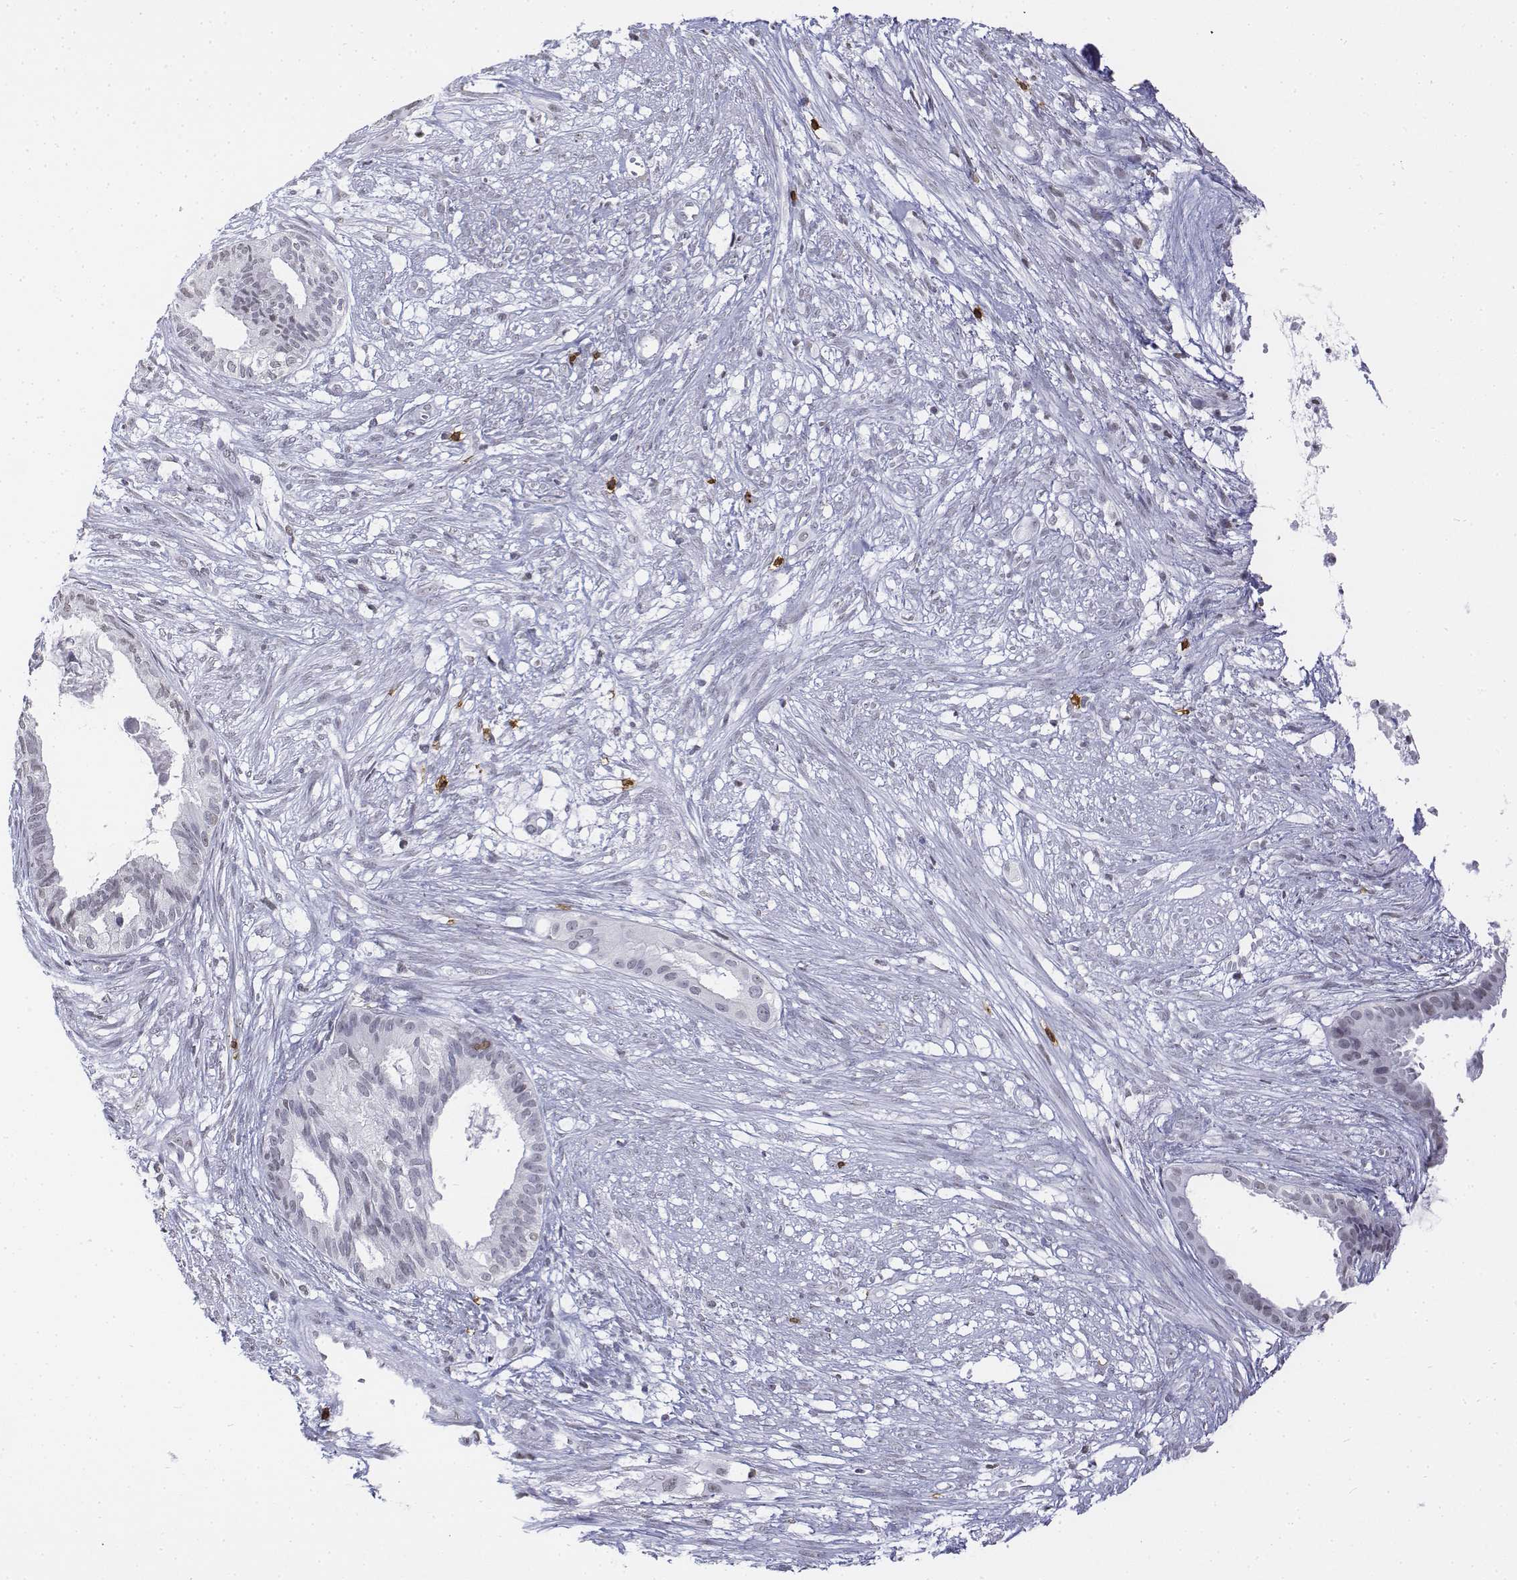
{"staining": {"intensity": "negative", "quantity": "none", "location": "none"}, "tissue": "endometrial cancer", "cell_type": "Tumor cells", "image_type": "cancer", "snomed": [{"axis": "morphology", "description": "Adenocarcinoma, NOS"}, {"axis": "topography", "description": "Endometrium"}], "caption": "IHC photomicrograph of adenocarcinoma (endometrial) stained for a protein (brown), which displays no staining in tumor cells.", "gene": "CD3E", "patient": {"sex": "female", "age": 86}}